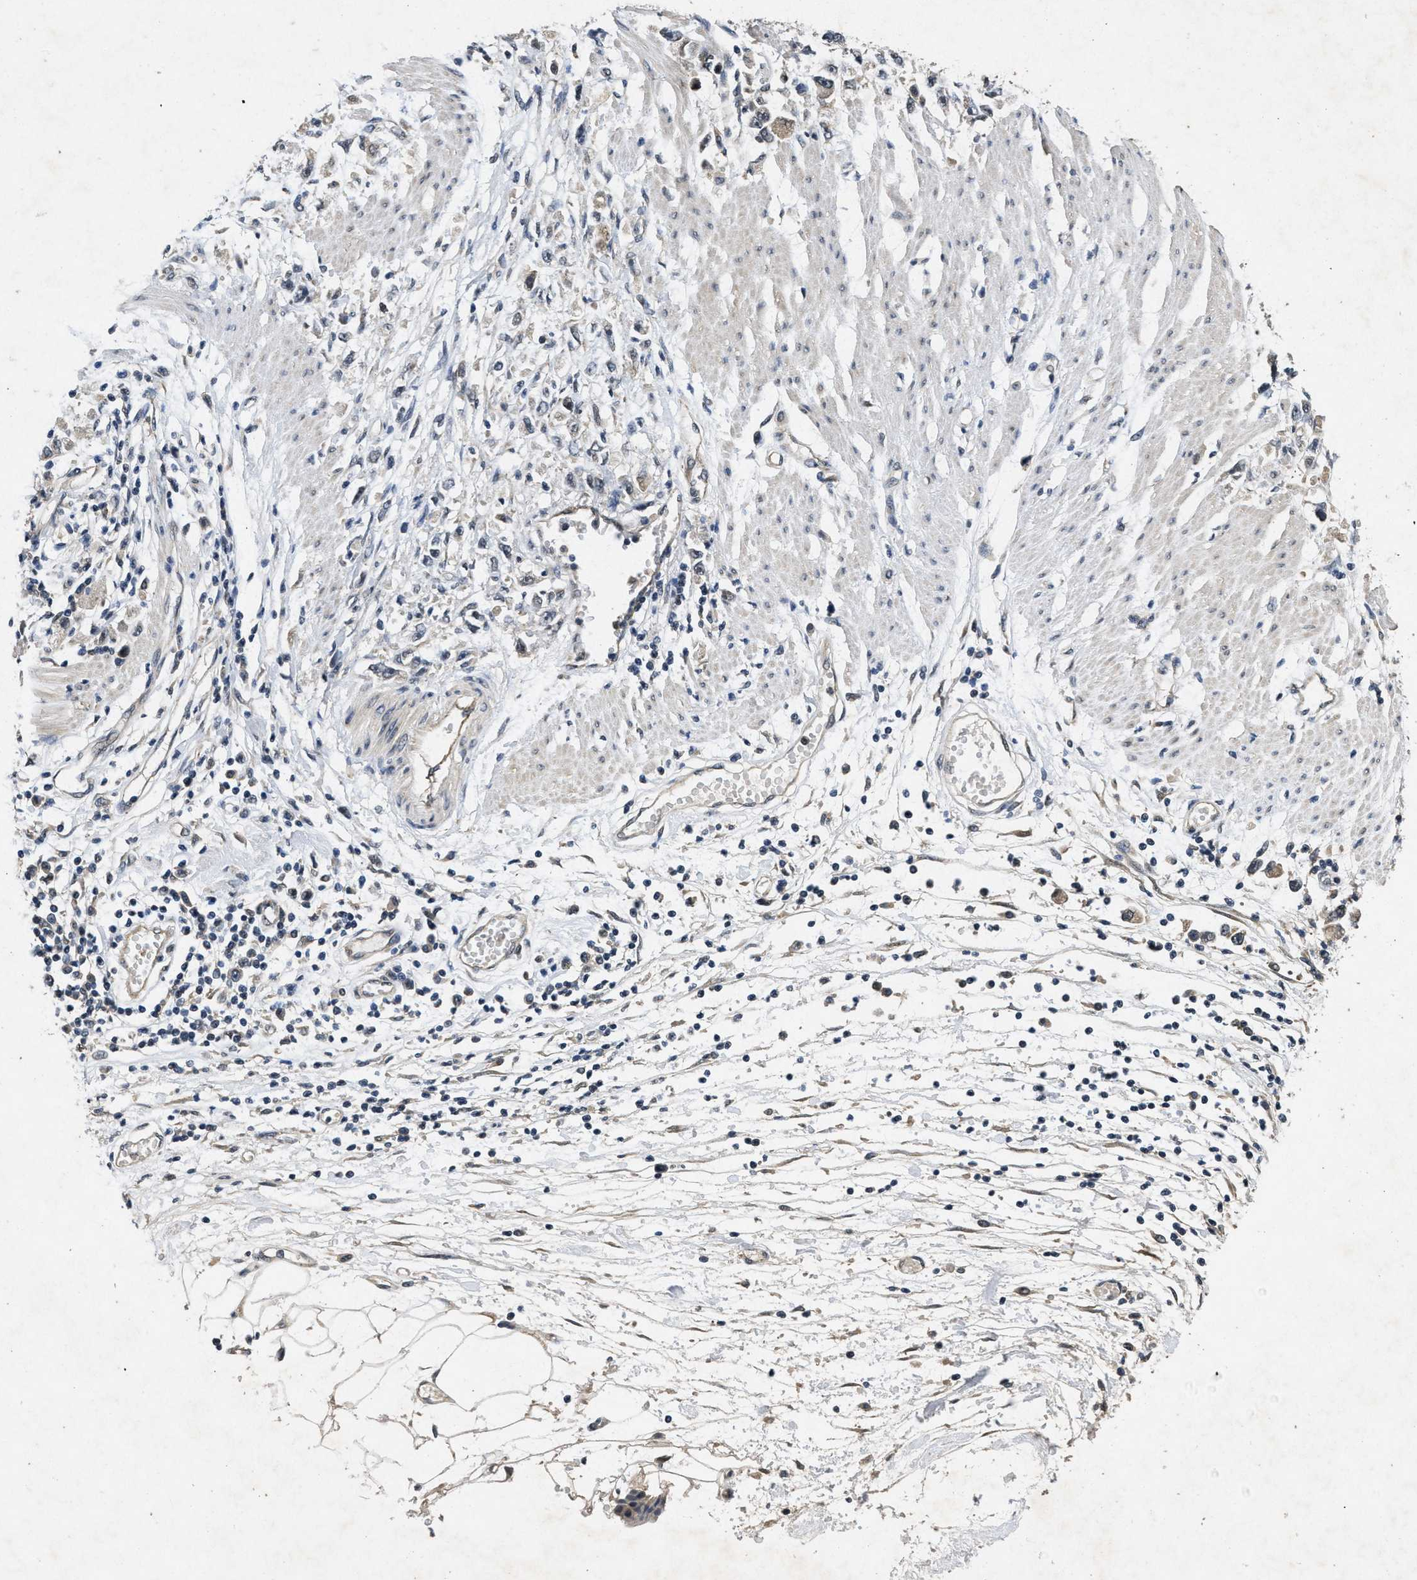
{"staining": {"intensity": "weak", "quantity": "<25%", "location": "cytoplasmic/membranous"}, "tissue": "stomach cancer", "cell_type": "Tumor cells", "image_type": "cancer", "snomed": [{"axis": "morphology", "description": "Adenocarcinoma, NOS"}, {"axis": "topography", "description": "Stomach"}], "caption": "DAB immunohistochemical staining of stomach adenocarcinoma displays no significant staining in tumor cells.", "gene": "PAPOLG", "patient": {"sex": "female", "age": 59}}